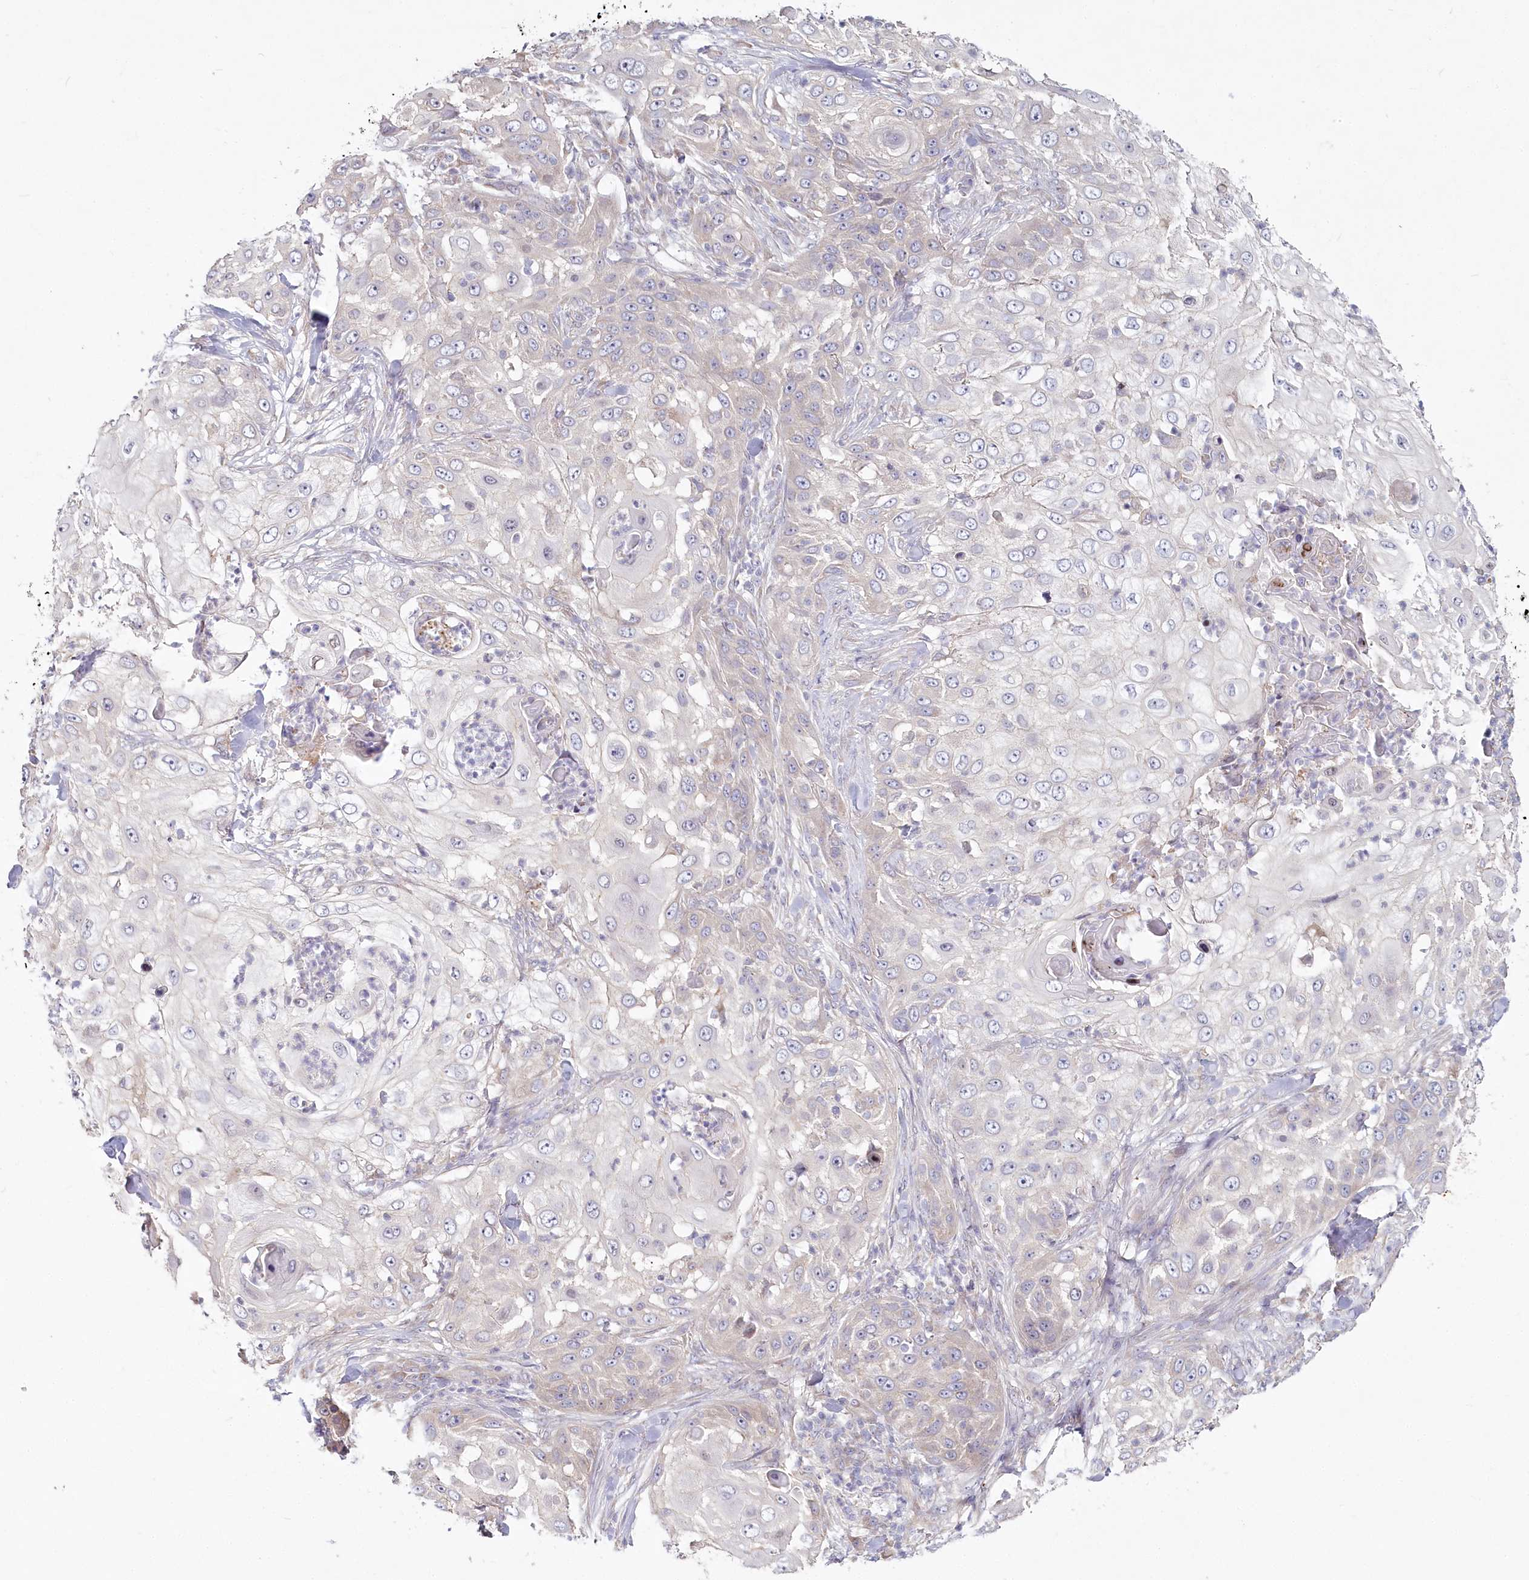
{"staining": {"intensity": "negative", "quantity": "none", "location": "none"}, "tissue": "skin cancer", "cell_type": "Tumor cells", "image_type": "cancer", "snomed": [{"axis": "morphology", "description": "Squamous cell carcinoma, NOS"}, {"axis": "topography", "description": "Skin"}], "caption": "High magnification brightfield microscopy of skin cancer stained with DAB (3,3'-diaminobenzidine) (brown) and counterstained with hematoxylin (blue): tumor cells show no significant positivity. (Immunohistochemistry (ihc), brightfield microscopy, high magnification).", "gene": "SPINK13", "patient": {"sex": "female", "age": 44}}